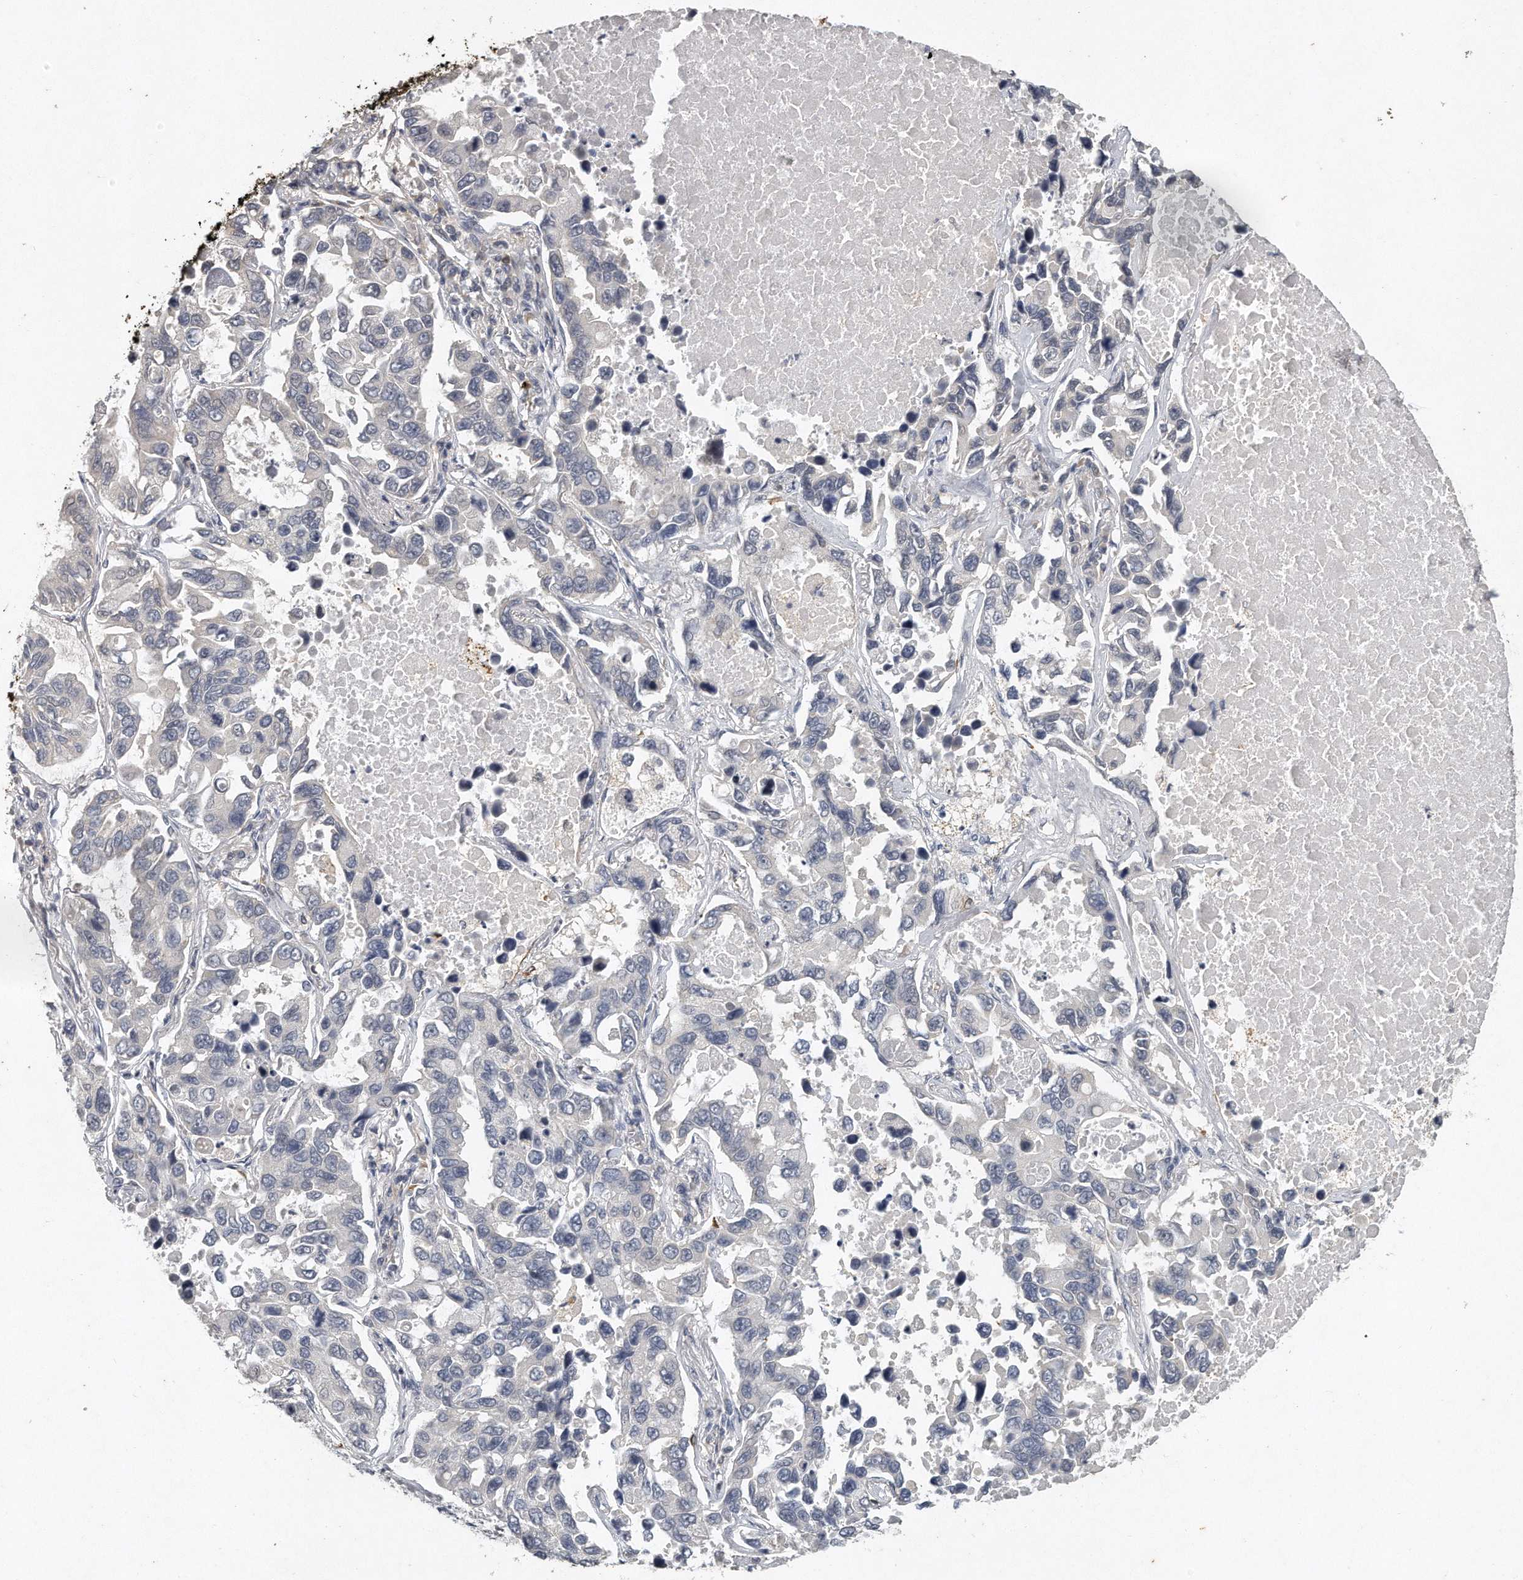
{"staining": {"intensity": "negative", "quantity": "none", "location": "none"}, "tissue": "lung cancer", "cell_type": "Tumor cells", "image_type": "cancer", "snomed": [{"axis": "morphology", "description": "Adenocarcinoma, NOS"}, {"axis": "topography", "description": "Lung"}], "caption": "A high-resolution histopathology image shows immunohistochemistry (IHC) staining of lung adenocarcinoma, which shows no significant staining in tumor cells.", "gene": "CAMK1", "patient": {"sex": "male", "age": 64}}